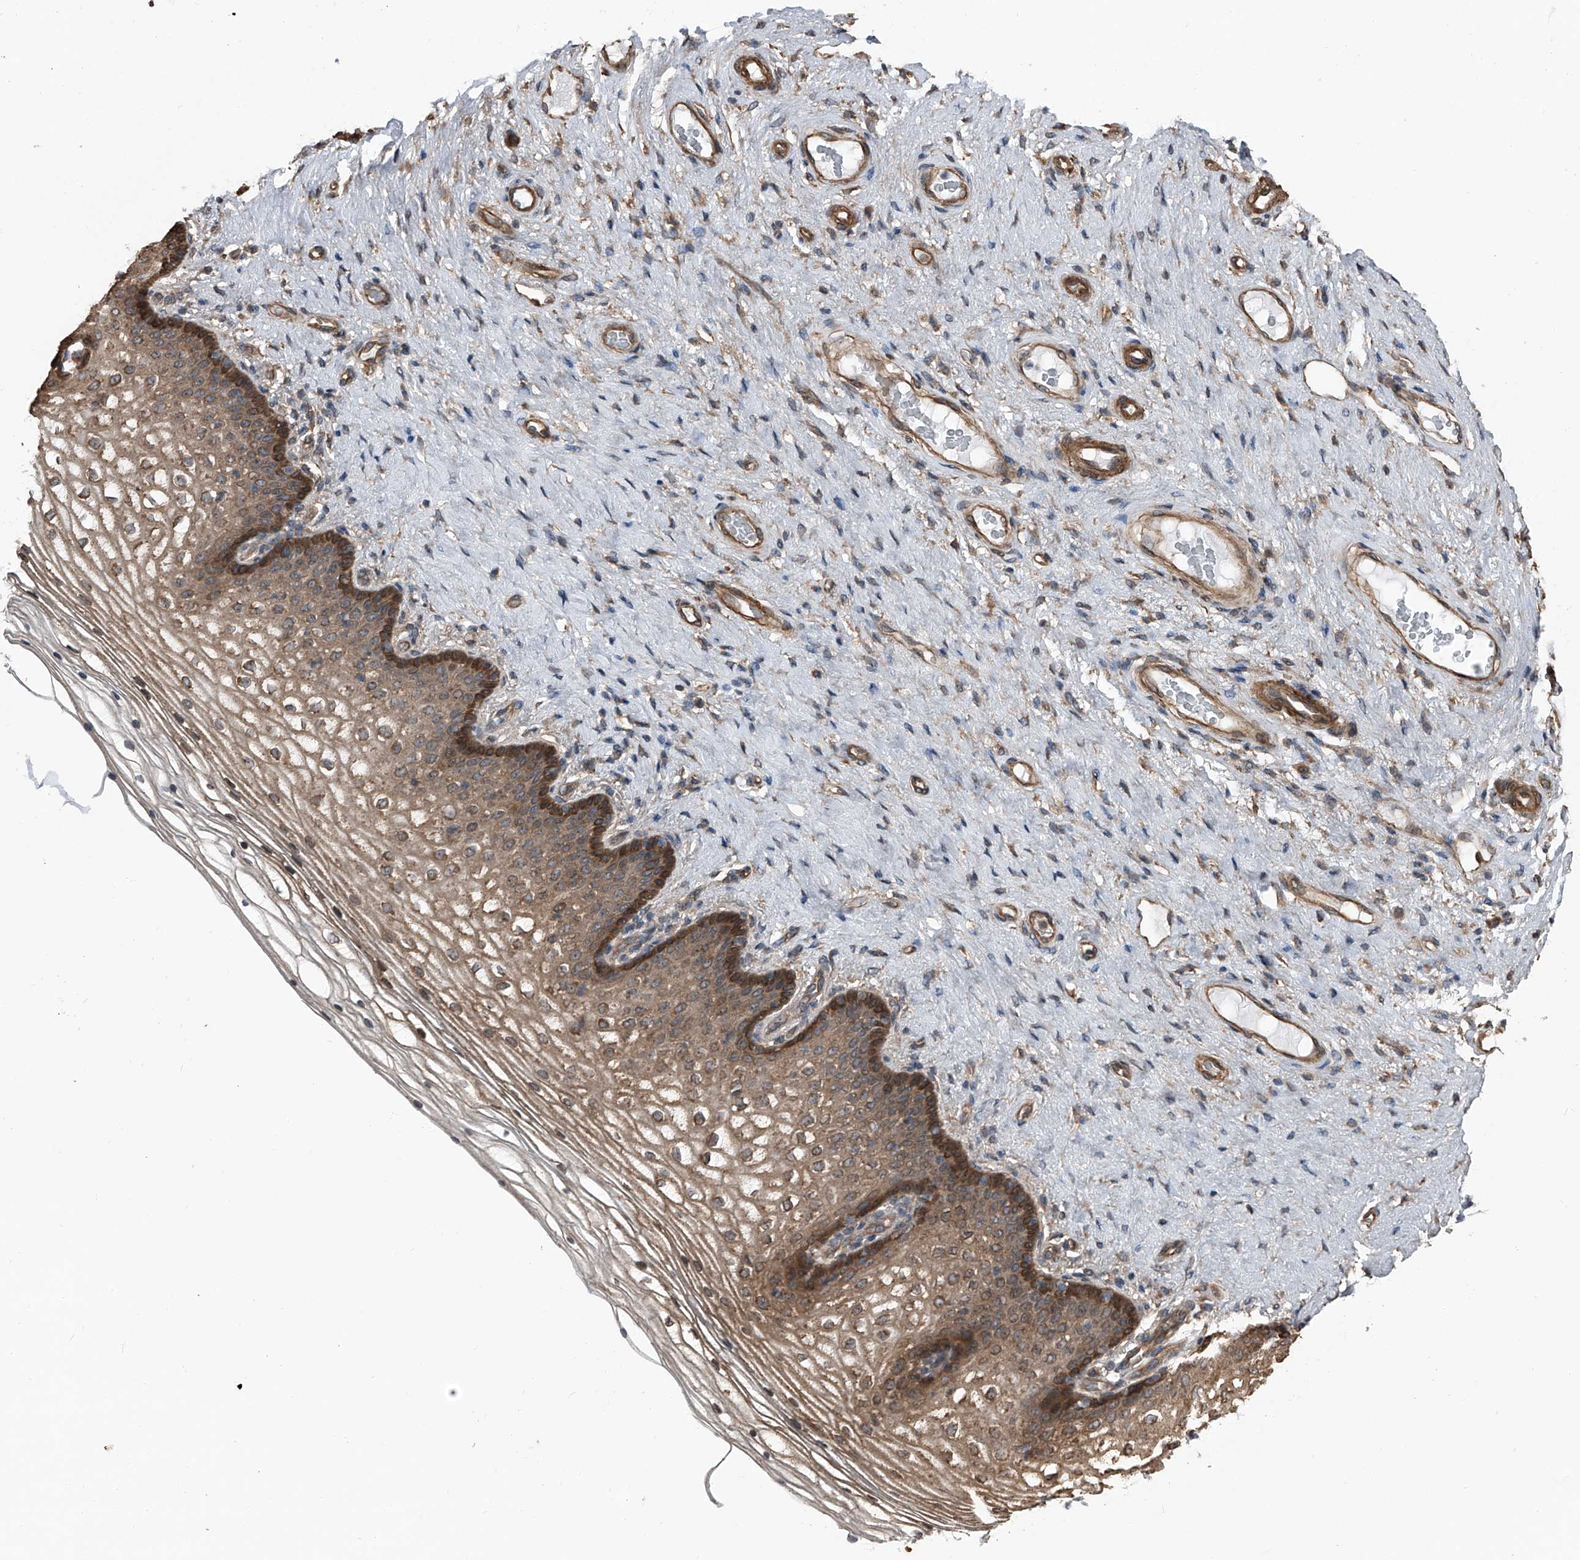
{"staining": {"intensity": "moderate", "quantity": ">75%", "location": "cytoplasmic/membranous"}, "tissue": "vagina", "cell_type": "Squamous epithelial cells", "image_type": "normal", "snomed": [{"axis": "morphology", "description": "Normal tissue, NOS"}, {"axis": "topography", "description": "Vagina"}], "caption": "Vagina stained with immunohistochemistry exhibits moderate cytoplasmic/membranous expression in about >75% of squamous epithelial cells.", "gene": "KCNJ2", "patient": {"sex": "female", "age": 60}}